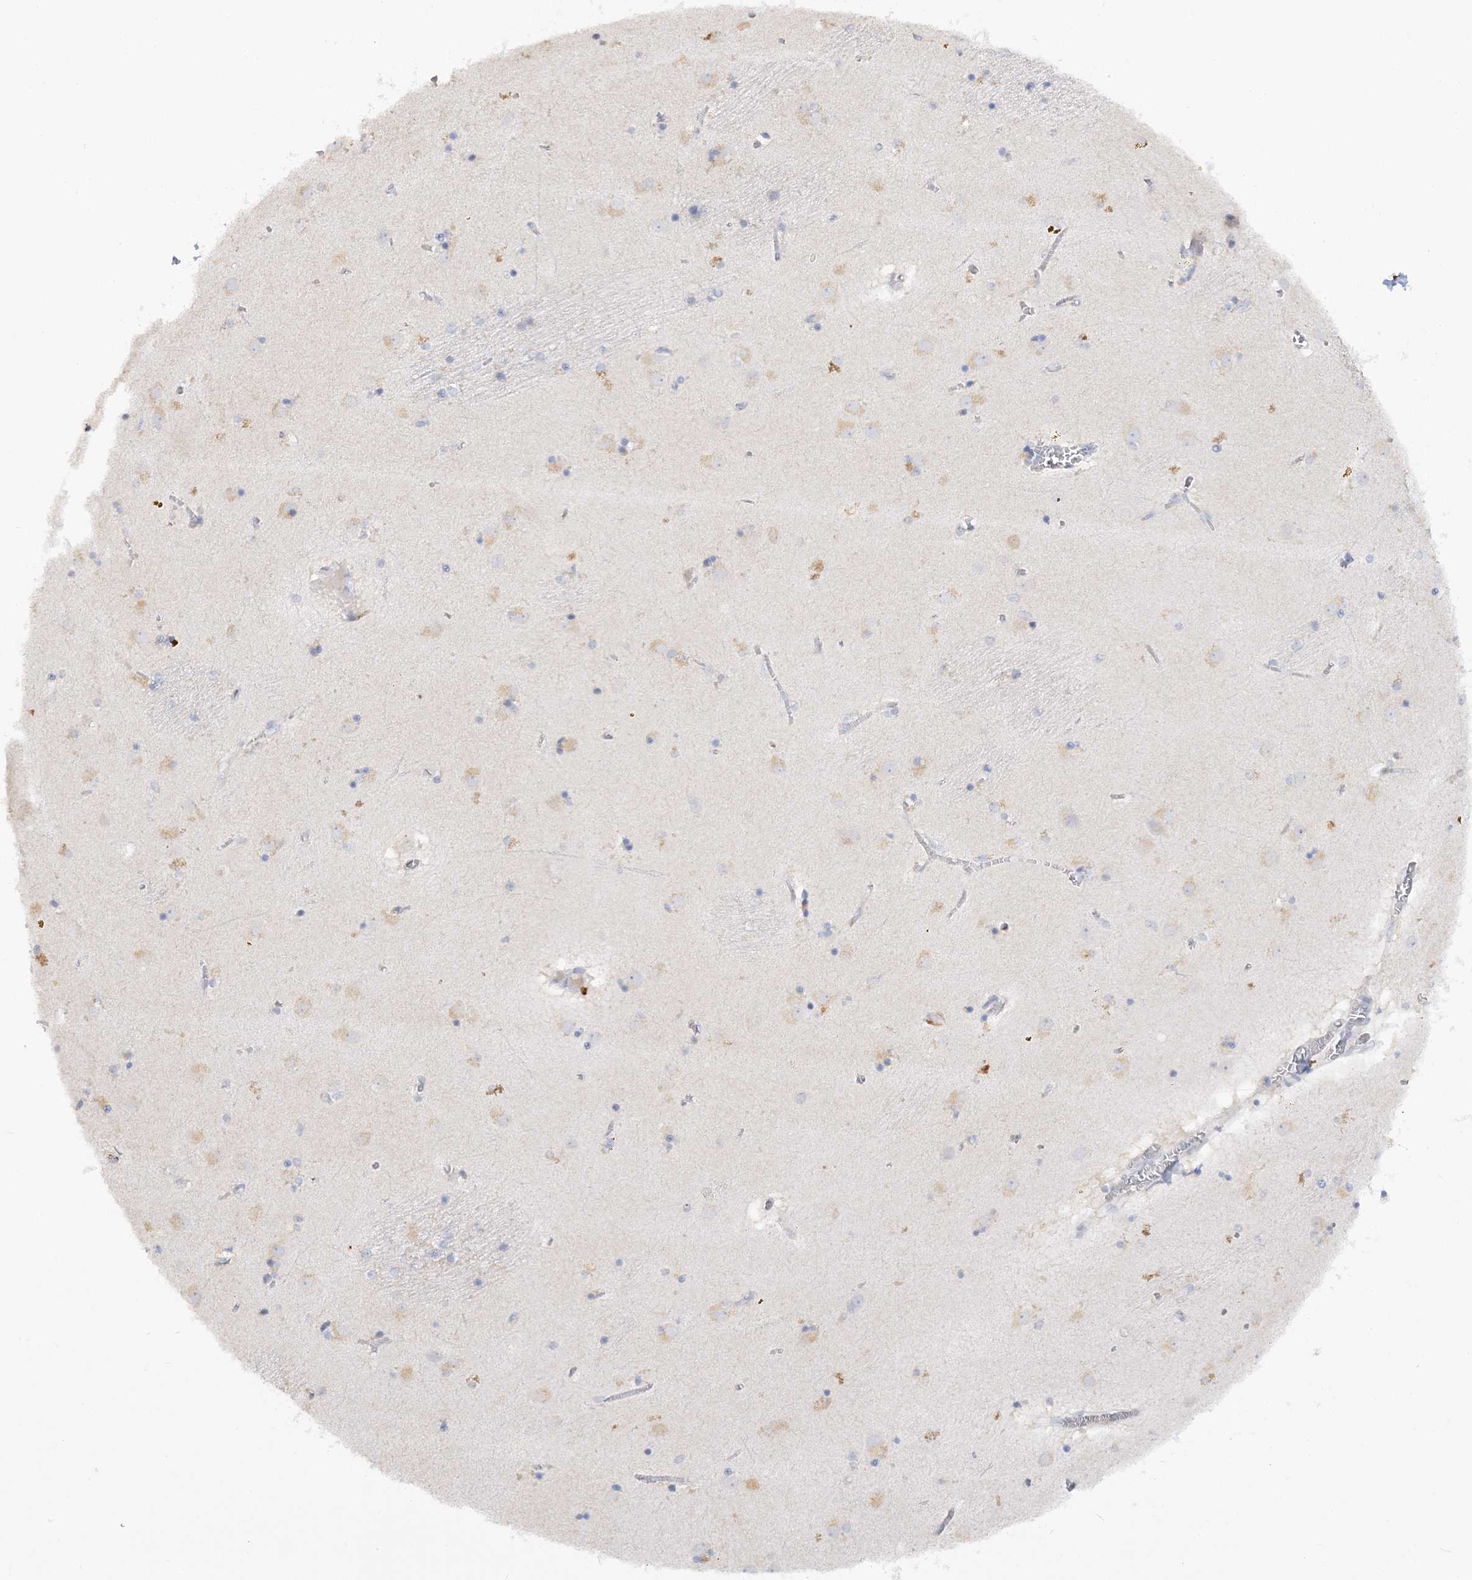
{"staining": {"intensity": "negative", "quantity": "none", "location": "none"}, "tissue": "caudate", "cell_type": "Glial cells", "image_type": "normal", "snomed": [{"axis": "morphology", "description": "Normal tissue, NOS"}, {"axis": "topography", "description": "Lateral ventricle wall"}], "caption": "High power microscopy photomicrograph of an immunohistochemistry image of benign caudate, revealing no significant staining in glial cells.", "gene": "RPEL1", "patient": {"sex": "male", "age": 70}}